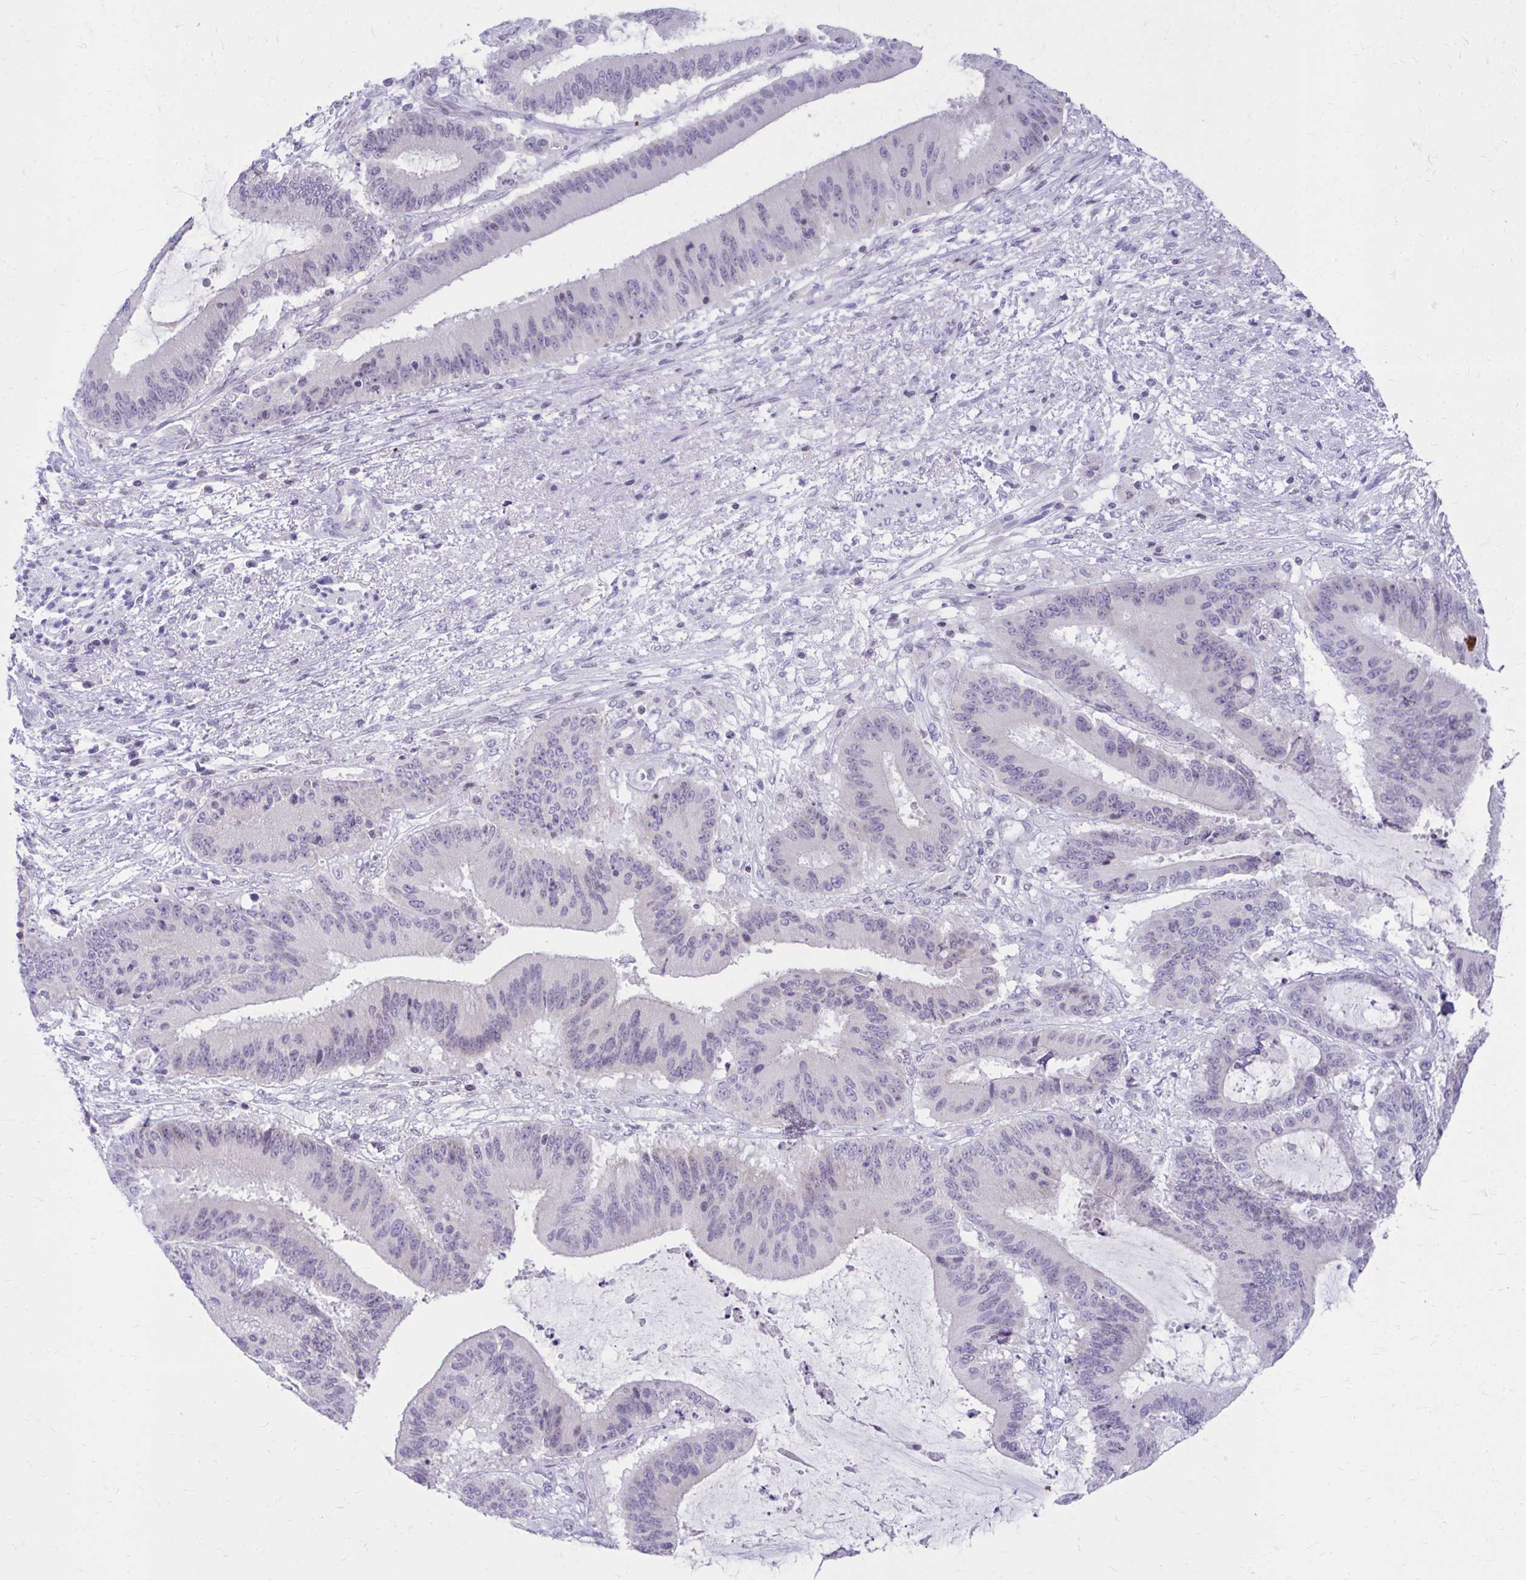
{"staining": {"intensity": "negative", "quantity": "none", "location": "none"}, "tissue": "liver cancer", "cell_type": "Tumor cells", "image_type": "cancer", "snomed": [{"axis": "morphology", "description": "Normal tissue, NOS"}, {"axis": "morphology", "description": "Cholangiocarcinoma"}, {"axis": "topography", "description": "Liver"}, {"axis": "topography", "description": "Peripheral nerve tissue"}], "caption": "The histopathology image reveals no significant expression in tumor cells of liver cancer.", "gene": "OR7A5", "patient": {"sex": "female", "age": 73}}